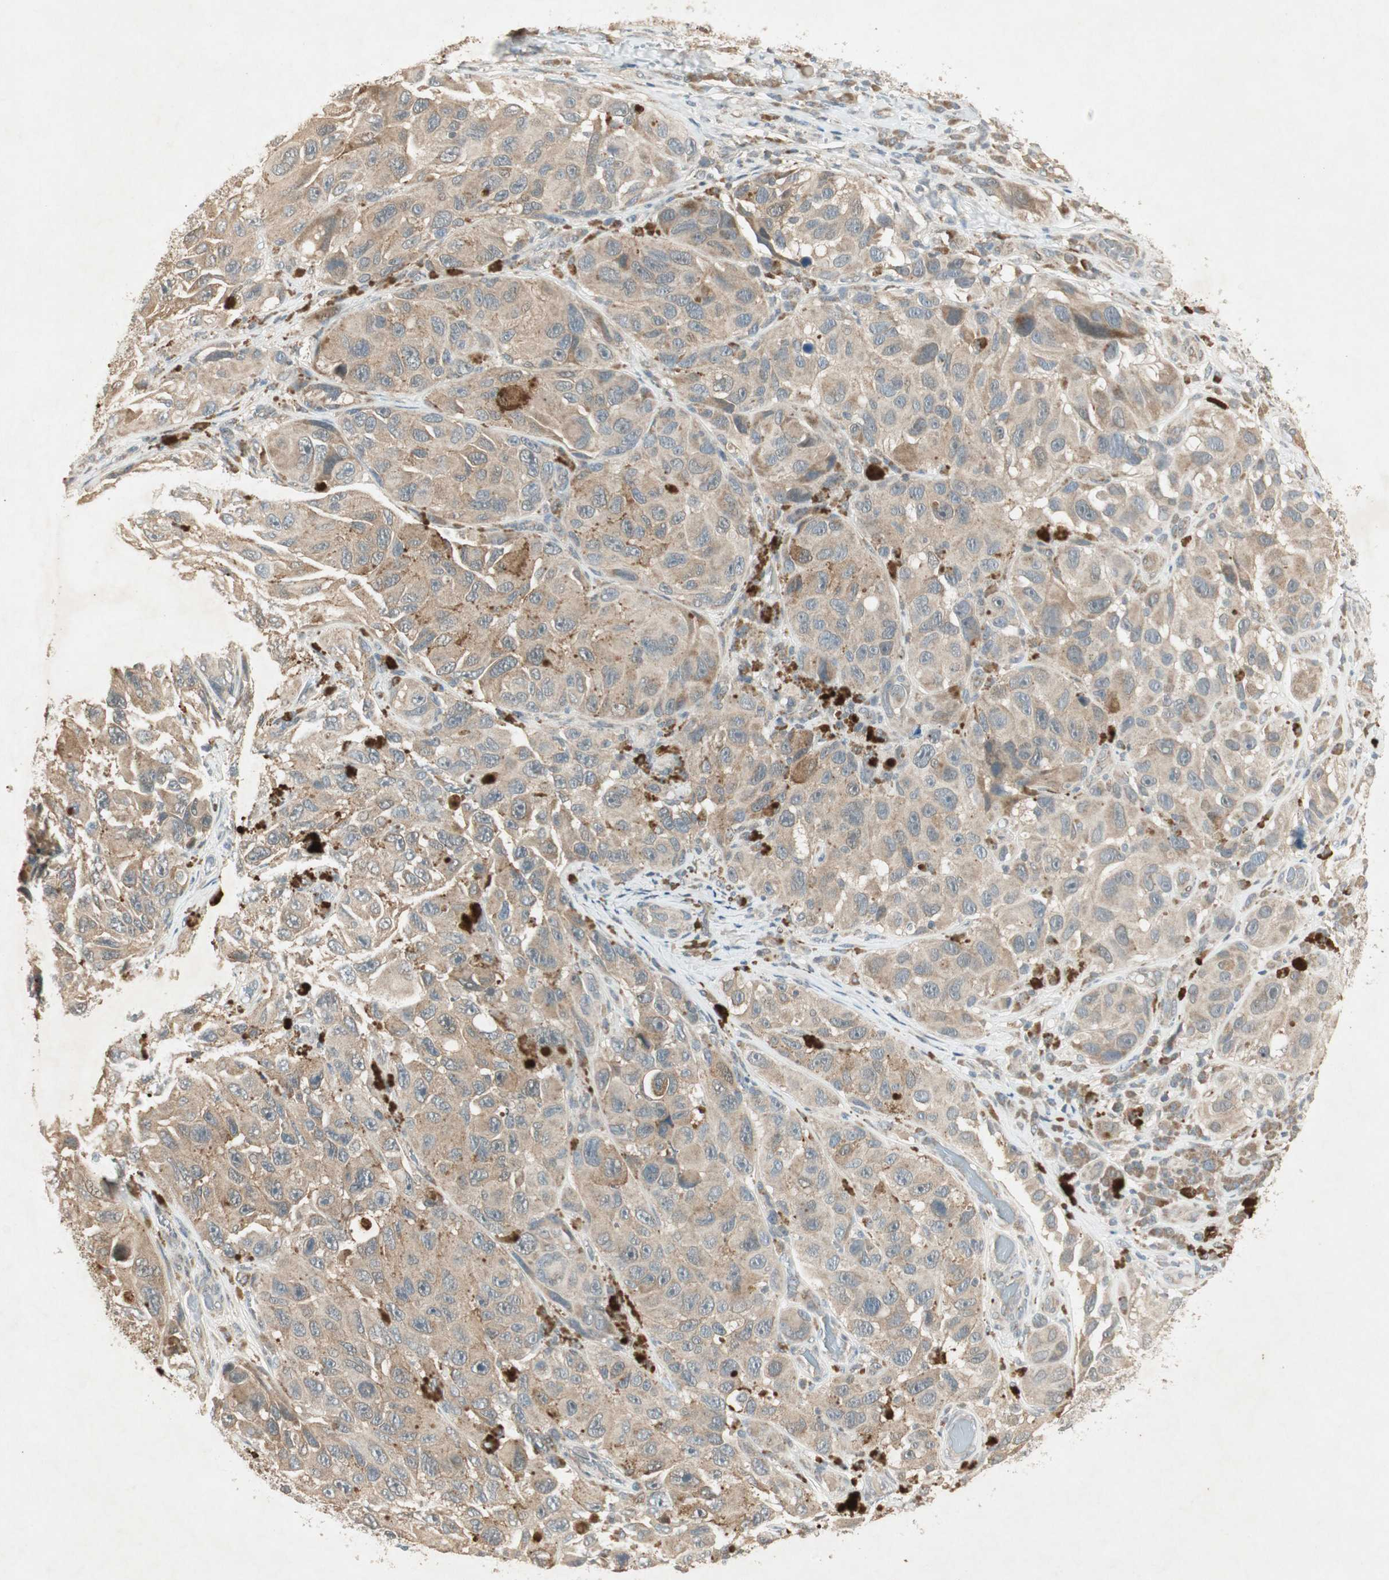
{"staining": {"intensity": "moderate", "quantity": ">75%", "location": "cytoplasmic/membranous"}, "tissue": "melanoma", "cell_type": "Tumor cells", "image_type": "cancer", "snomed": [{"axis": "morphology", "description": "Malignant melanoma, NOS"}, {"axis": "topography", "description": "Skin"}], "caption": "This image demonstrates immunohistochemistry (IHC) staining of melanoma, with medium moderate cytoplasmic/membranous staining in approximately >75% of tumor cells.", "gene": "USP2", "patient": {"sex": "female", "age": 73}}